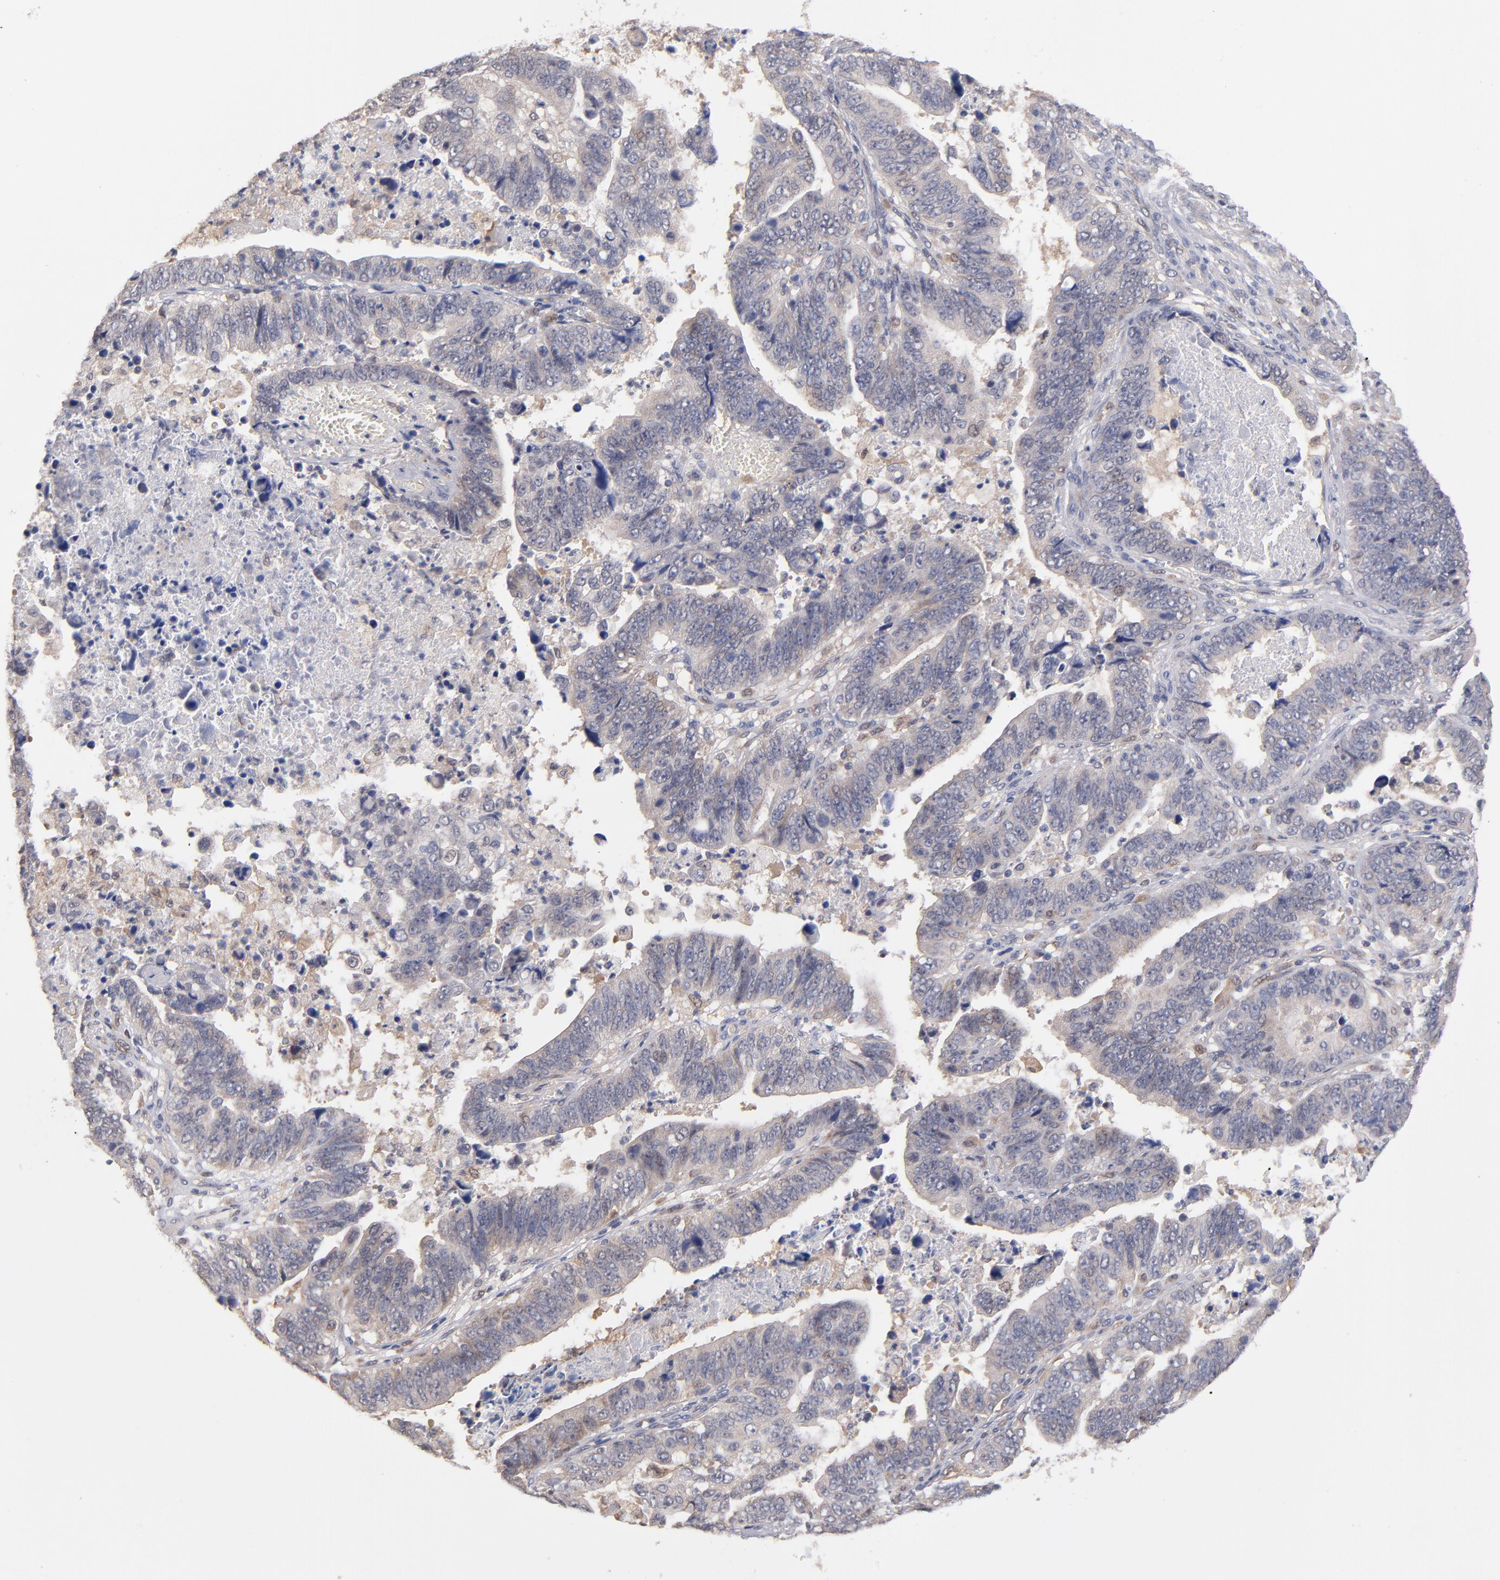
{"staining": {"intensity": "weak", "quantity": ">75%", "location": "cytoplasmic/membranous"}, "tissue": "stomach cancer", "cell_type": "Tumor cells", "image_type": "cancer", "snomed": [{"axis": "morphology", "description": "Adenocarcinoma, NOS"}, {"axis": "topography", "description": "Stomach, upper"}], "caption": "This is an image of immunohistochemistry staining of stomach cancer (adenocarcinoma), which shows weak positivity in the cytoplasmic/membranous of tumor cells.", "gene": "GMFG", "patient": {"sex": "female", "age": 50}}